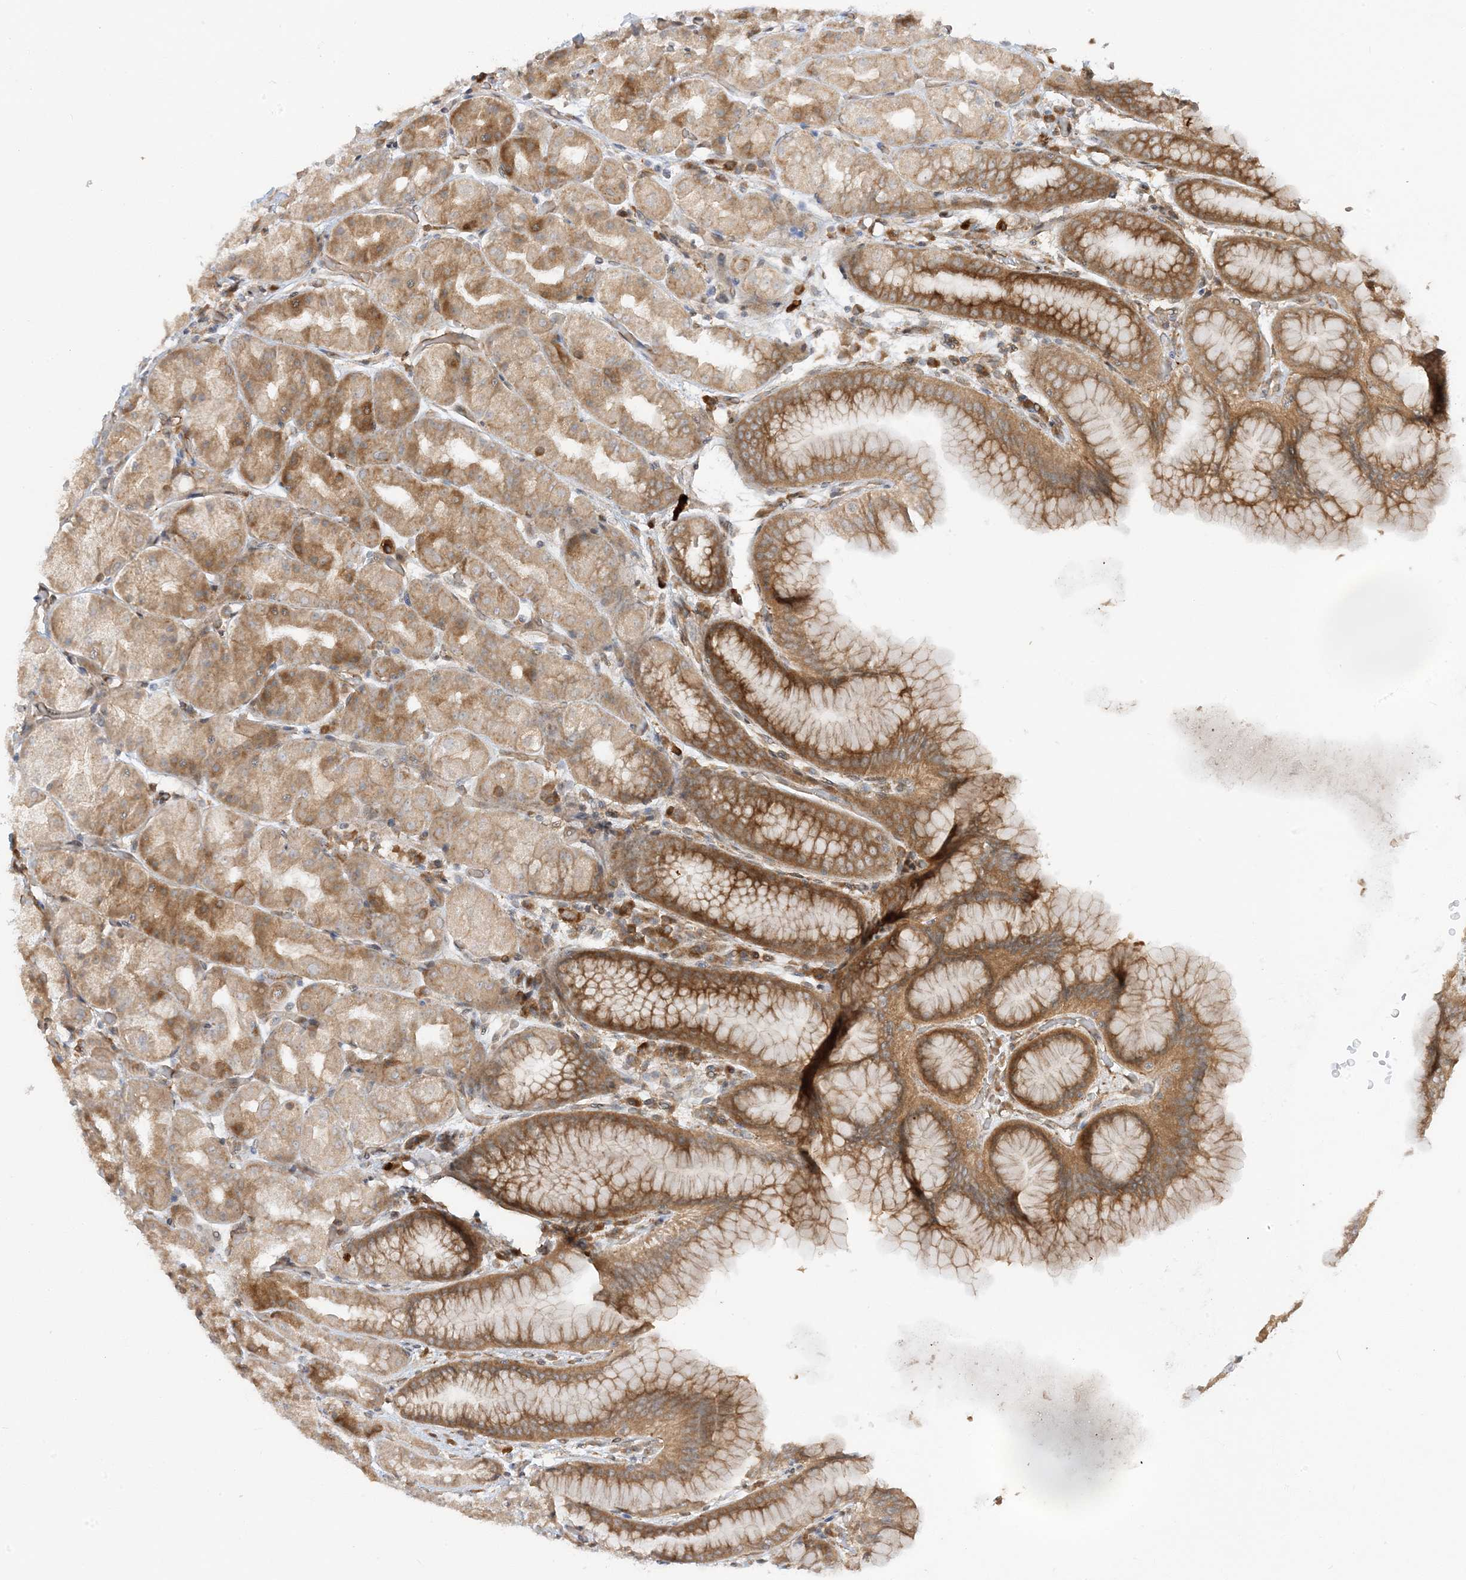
{"staining": {"intensity": "moderate", "quantity": ">75%", "location": "cytoplasmic/membranous"}, "tissue": "stomach", "cell_type": "Glandular cells", "image_type": "normal", "snomed": [{"axis": "morphology", "description": "Normal tissue, NOS"}, {"axis": "topography", "description": "Stomach, upper"}], "caption": "Stomach stained for a protein reveals moderate cytoplasmic/membranous positivity in glandular cells. The staining was performed using DAB, with brown indicating positive protein expression. Nuclei are stained blue with hematoxylin.", "gene": "SCARF2", "patient": {"sex": "male", "age": 68}}